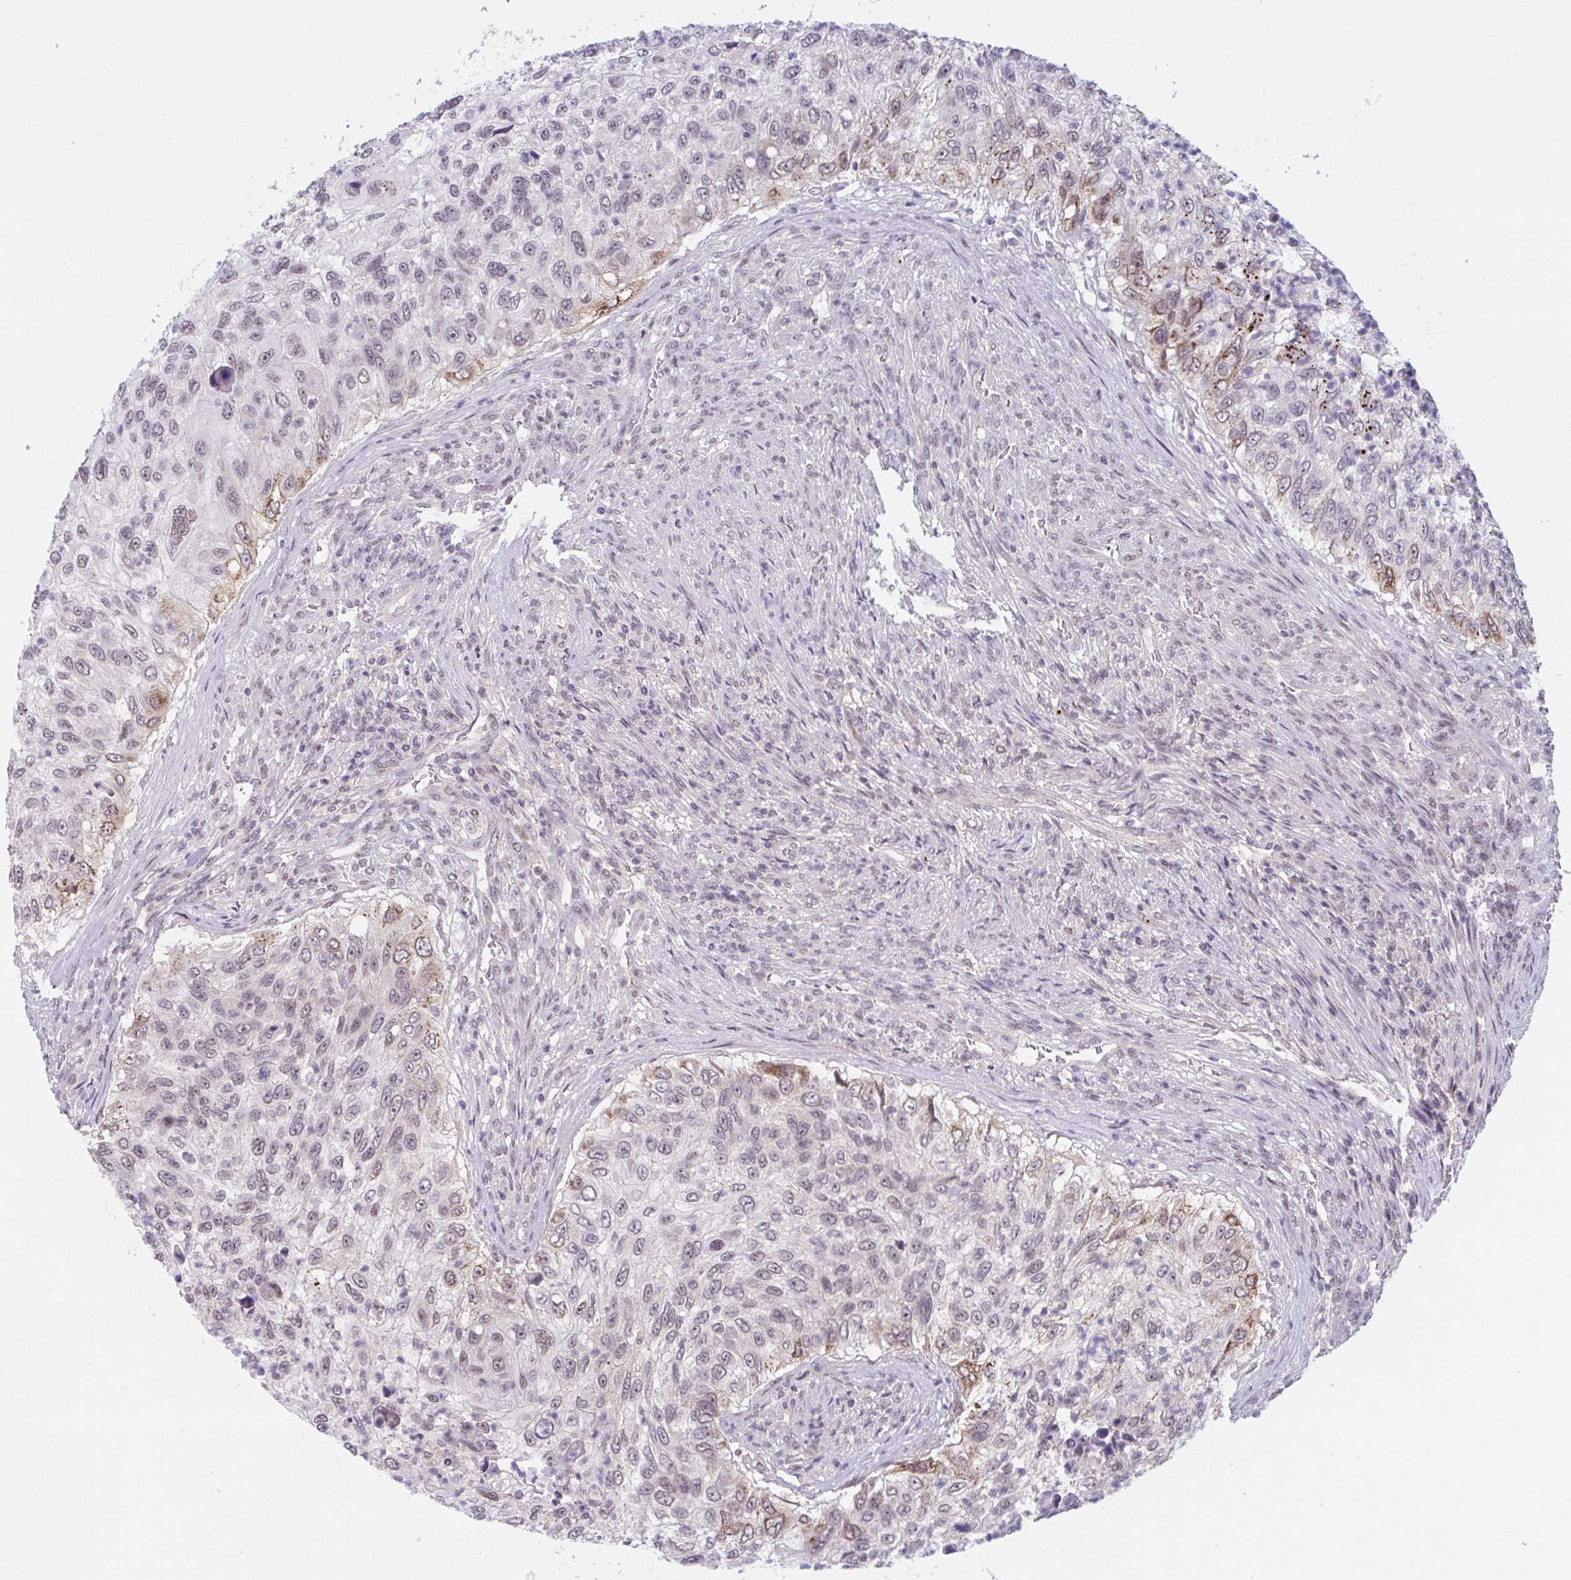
{"staining": {"intensity": "weak", "quantity": "<25%", "location": "cytoplasmic/membranous"}, "tissue": "urothelial cancer", "cell_type": "Tumor cells", "image_type": "cancer", "snomed": [{"axis": "morphology", "description": "Urothelial carcinoma, High grade"}, {"axis": "topography", "description": "Urinary bladder"}], "caption": "The image exhibits no significant positivity in tumor cells of urothelial cancer.", "gene": "TTC7B", "patient": {"sex": "female", "age": 60}}